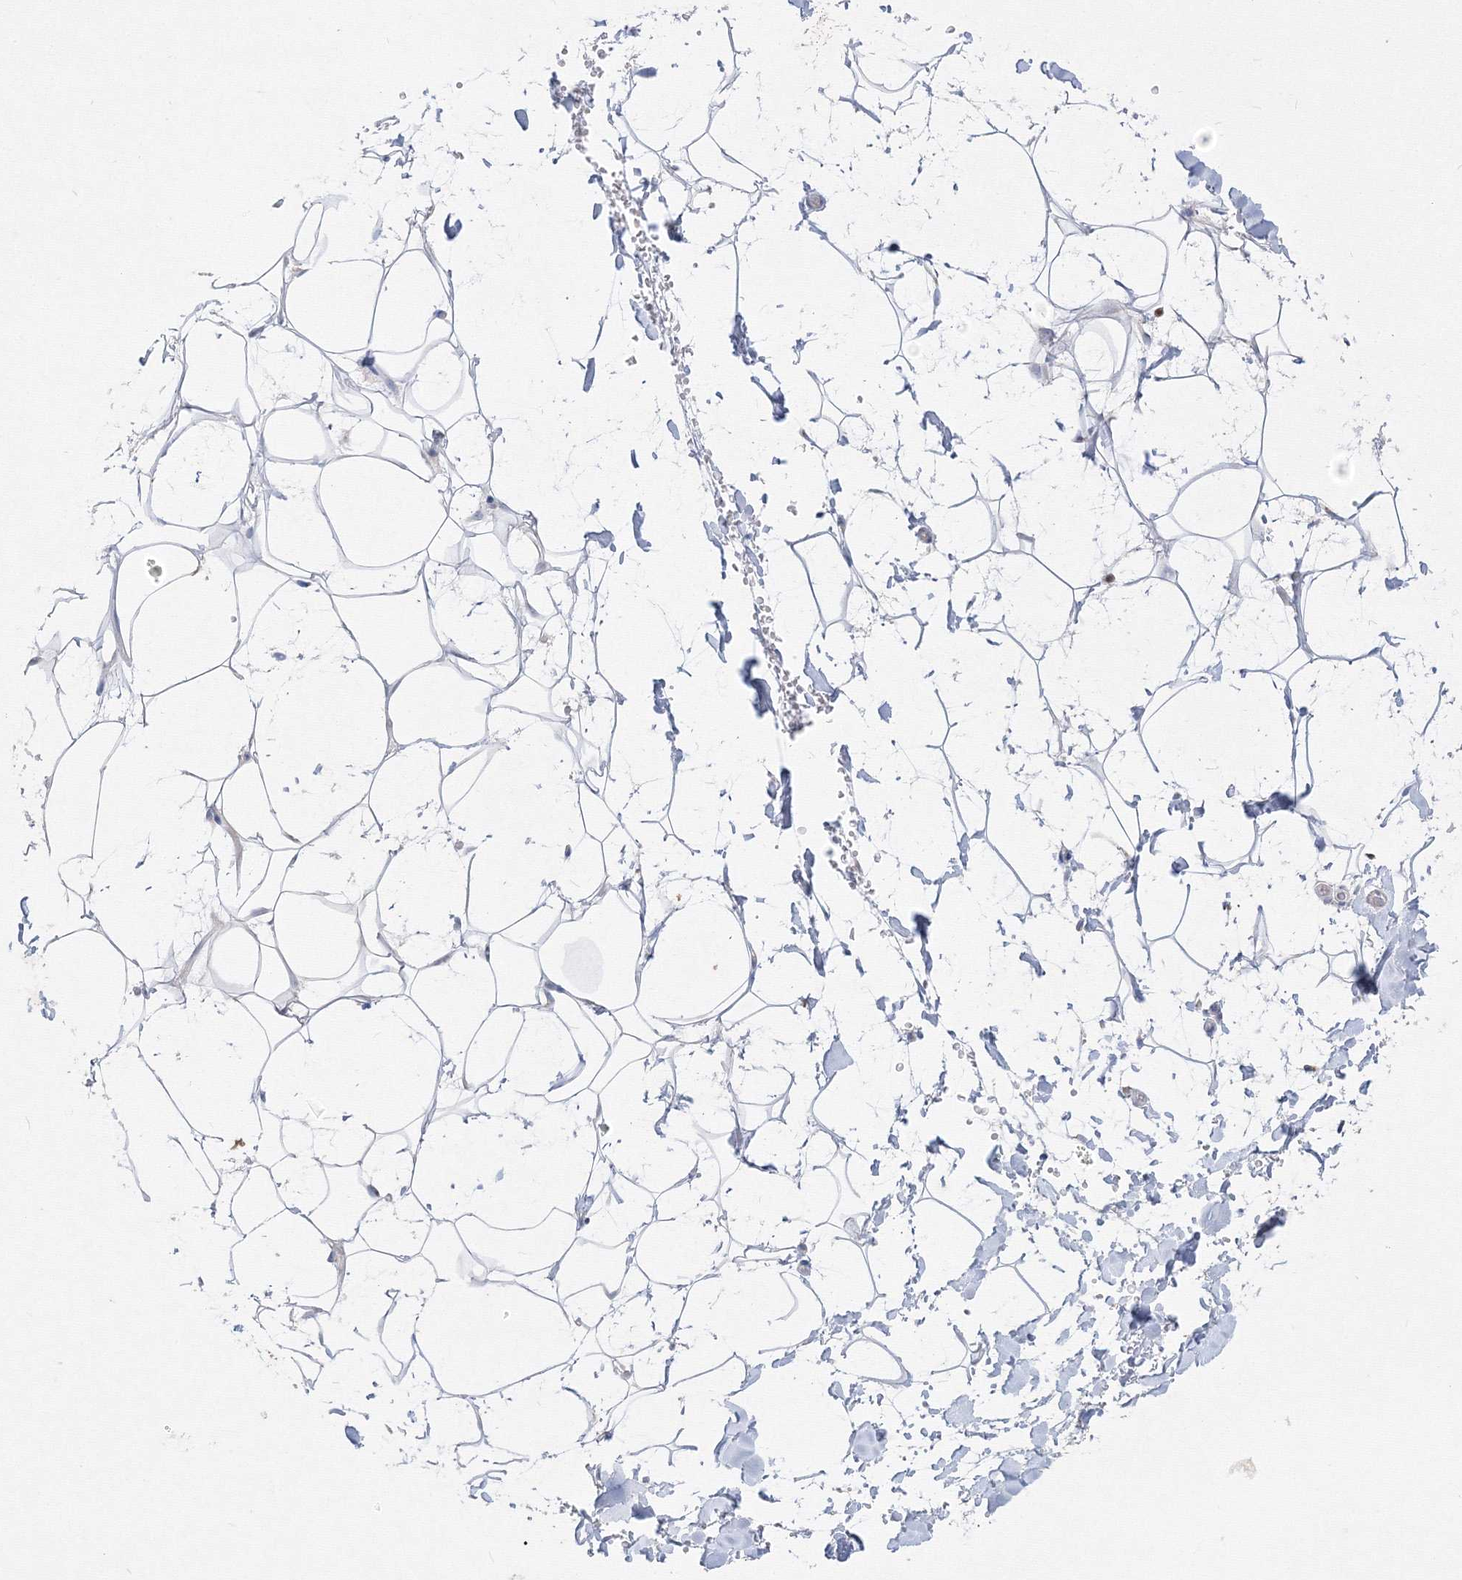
{"staining": {"intensity": "negative", "quantity": "none", "location": "none"}, "tissue": "adipose tissue", "cell_type": "Adipocytes", "image_type": "normal", "snomed": [{"axis": "morphology", "description": "Normal tissue, NOS"}, {"axis": "topography", "description": "Breast"}], "caption": "IHC micrograph of normal adipose tissue stained for a protein (brown), which reveals no expression in adipocytes.", "gene": "FBXL8", "patient": {"sex": "female", "age": 26}}